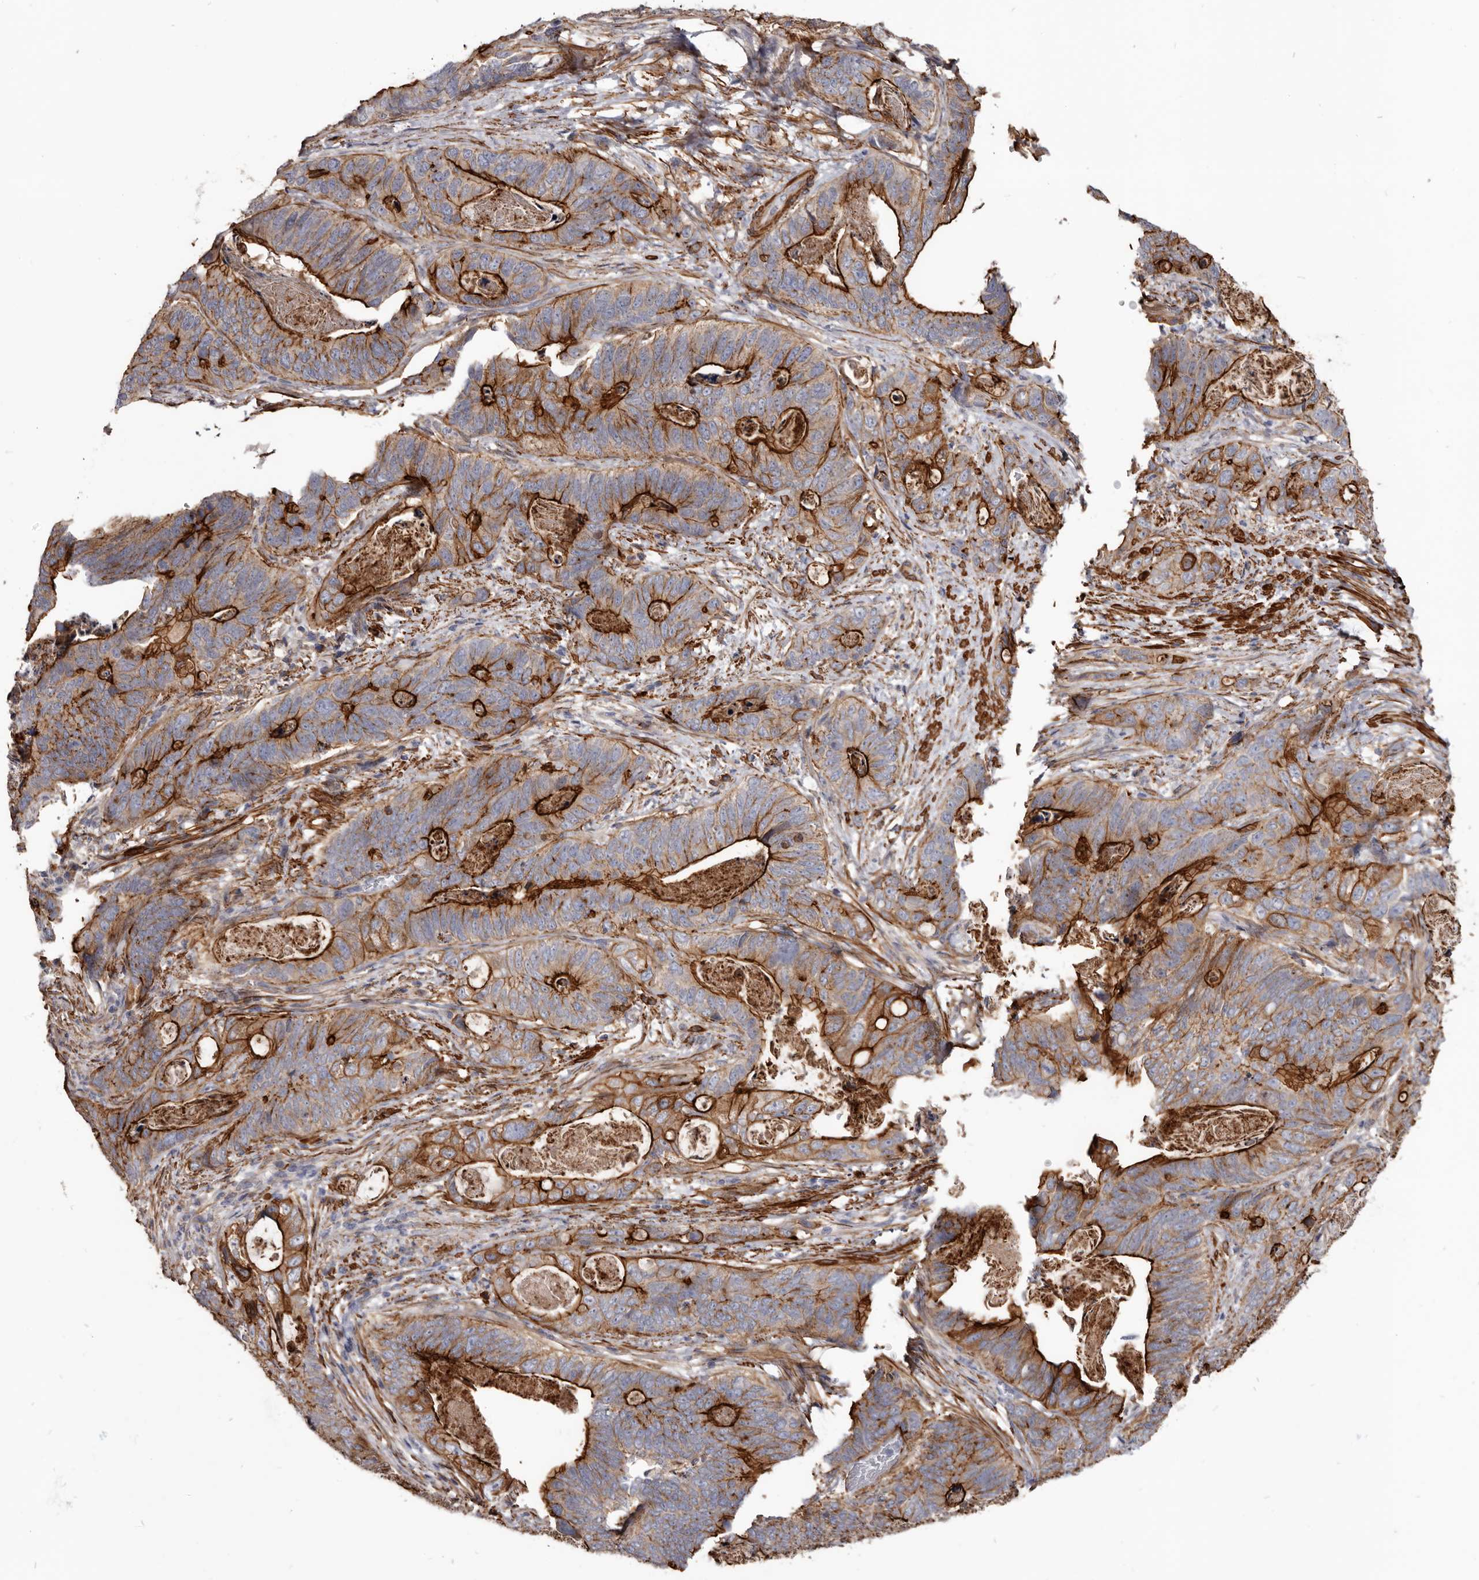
{"staining": {"intensity": "strong", "quantity": ">75%", "location": "cytoplasmic/membranous"}, "tissue": "stomach cancer", "cell_type": "Tumor cells", "image_type": "cancer", "snomed": [{"axis": "morphology", "description": "Normal tissue, NOS"}, {"axis": "morphology", "description": "Adenocarcinoma, NOS"}, {"axis": "topography", "description": "Stomach"}], "caption": "Stomach adenocarcinoma stained with immunohistochemistry exhibits strong cytoplasmic/membranous positivity in approximately >75% of tumor cells.", "gene": "CGN", "patient": {"sex": "female", "age": 89}}